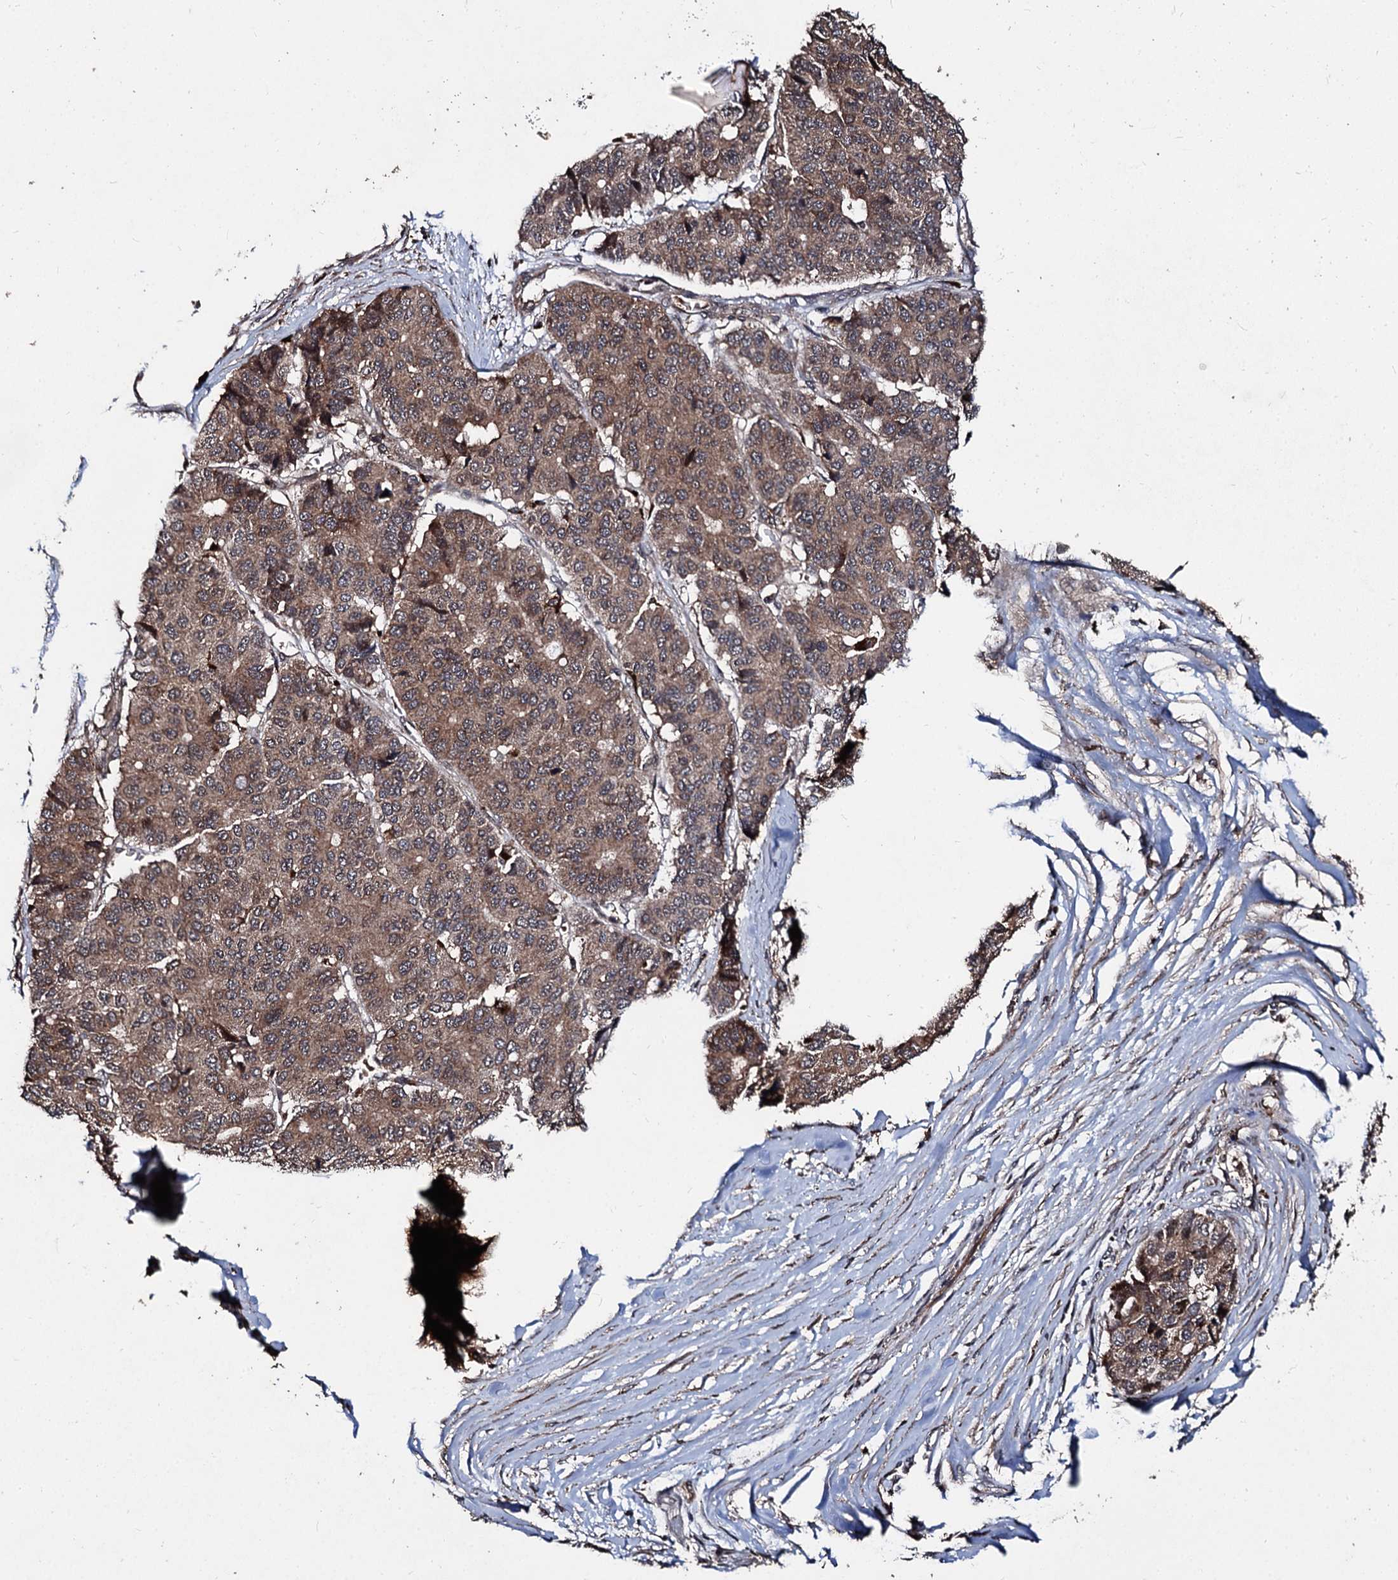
{"staining": {"intensity": "moderate", "quantity": ">75%", "location": "cytoplasmic/membranous"}, "tissue": "pancreatic cancer", "cell_type": "Tumor cells", "image_type": "cancer", "snomed": [{"axis": "morphology", "description": "Adenocarcinoma, NOS"}, {"axis": "topography", "description": "Pancreas"}], "caption": "The immunohistochemical stain shows moderate cytoplasmic/membranous positivity in tumor cells of adenocarcinoma (pancreatic) tissue.", "gene": "BCL2L2", "patient": {"sex": "male", "age": 50}}